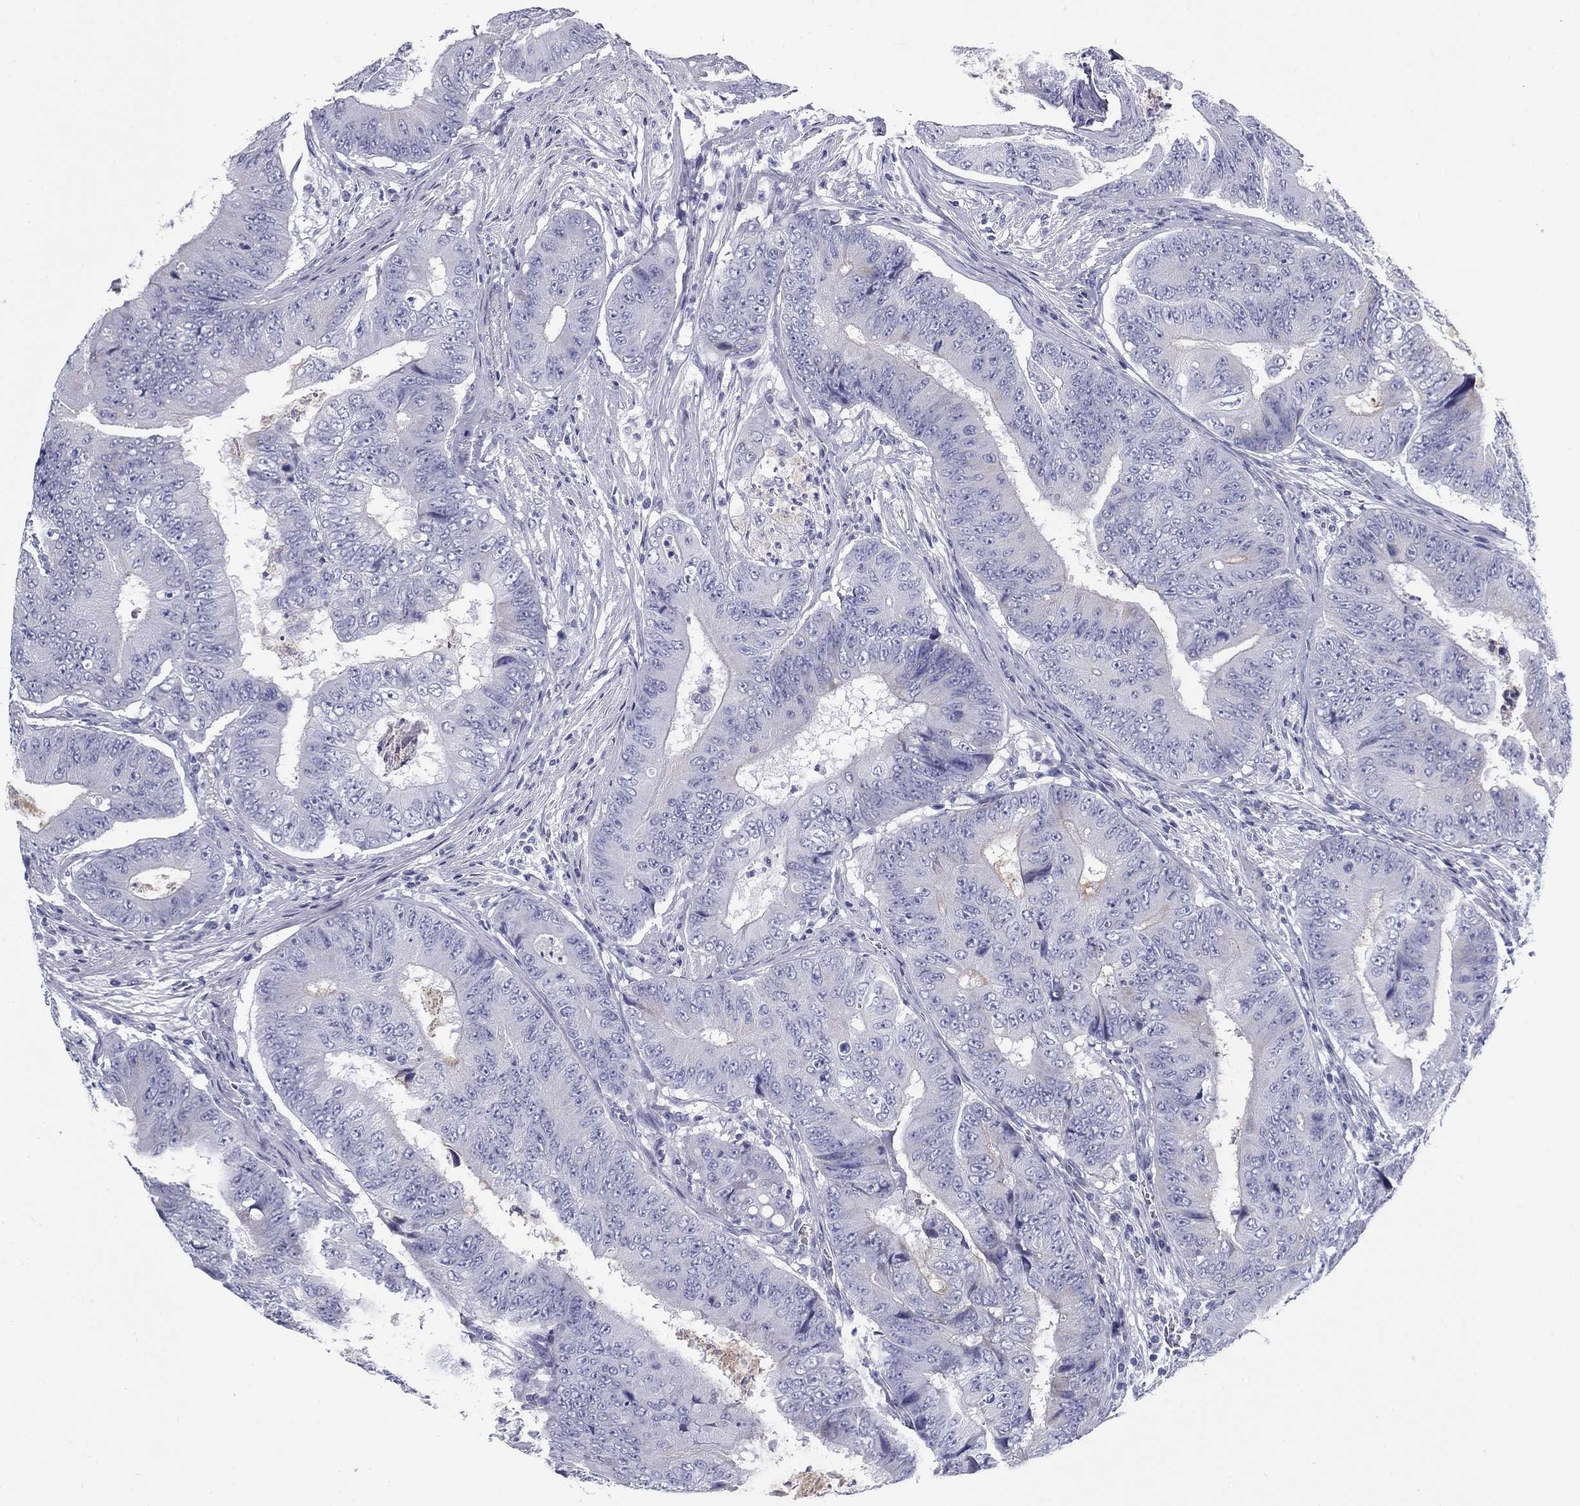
{"staining": {"intensity": "negative", "quantity": "none", "location": "none"}, "tissue": "colorectal cancer", "cell_type": "Tumor cells", "image_type": "cancer", "snomed": [{"axis": "morphology", "description": "Adenocarcinoma, NOS"}, {"axis": "topography", "description": "Colon"}], "caption": "Immunohistochemistry image of colorectal cancer (adenocarcinoma) stained for a protein (brown), which displays no expression in tumor cells.", "gene": "ZP2", "patient": {"sex": "female", "age": 48}}